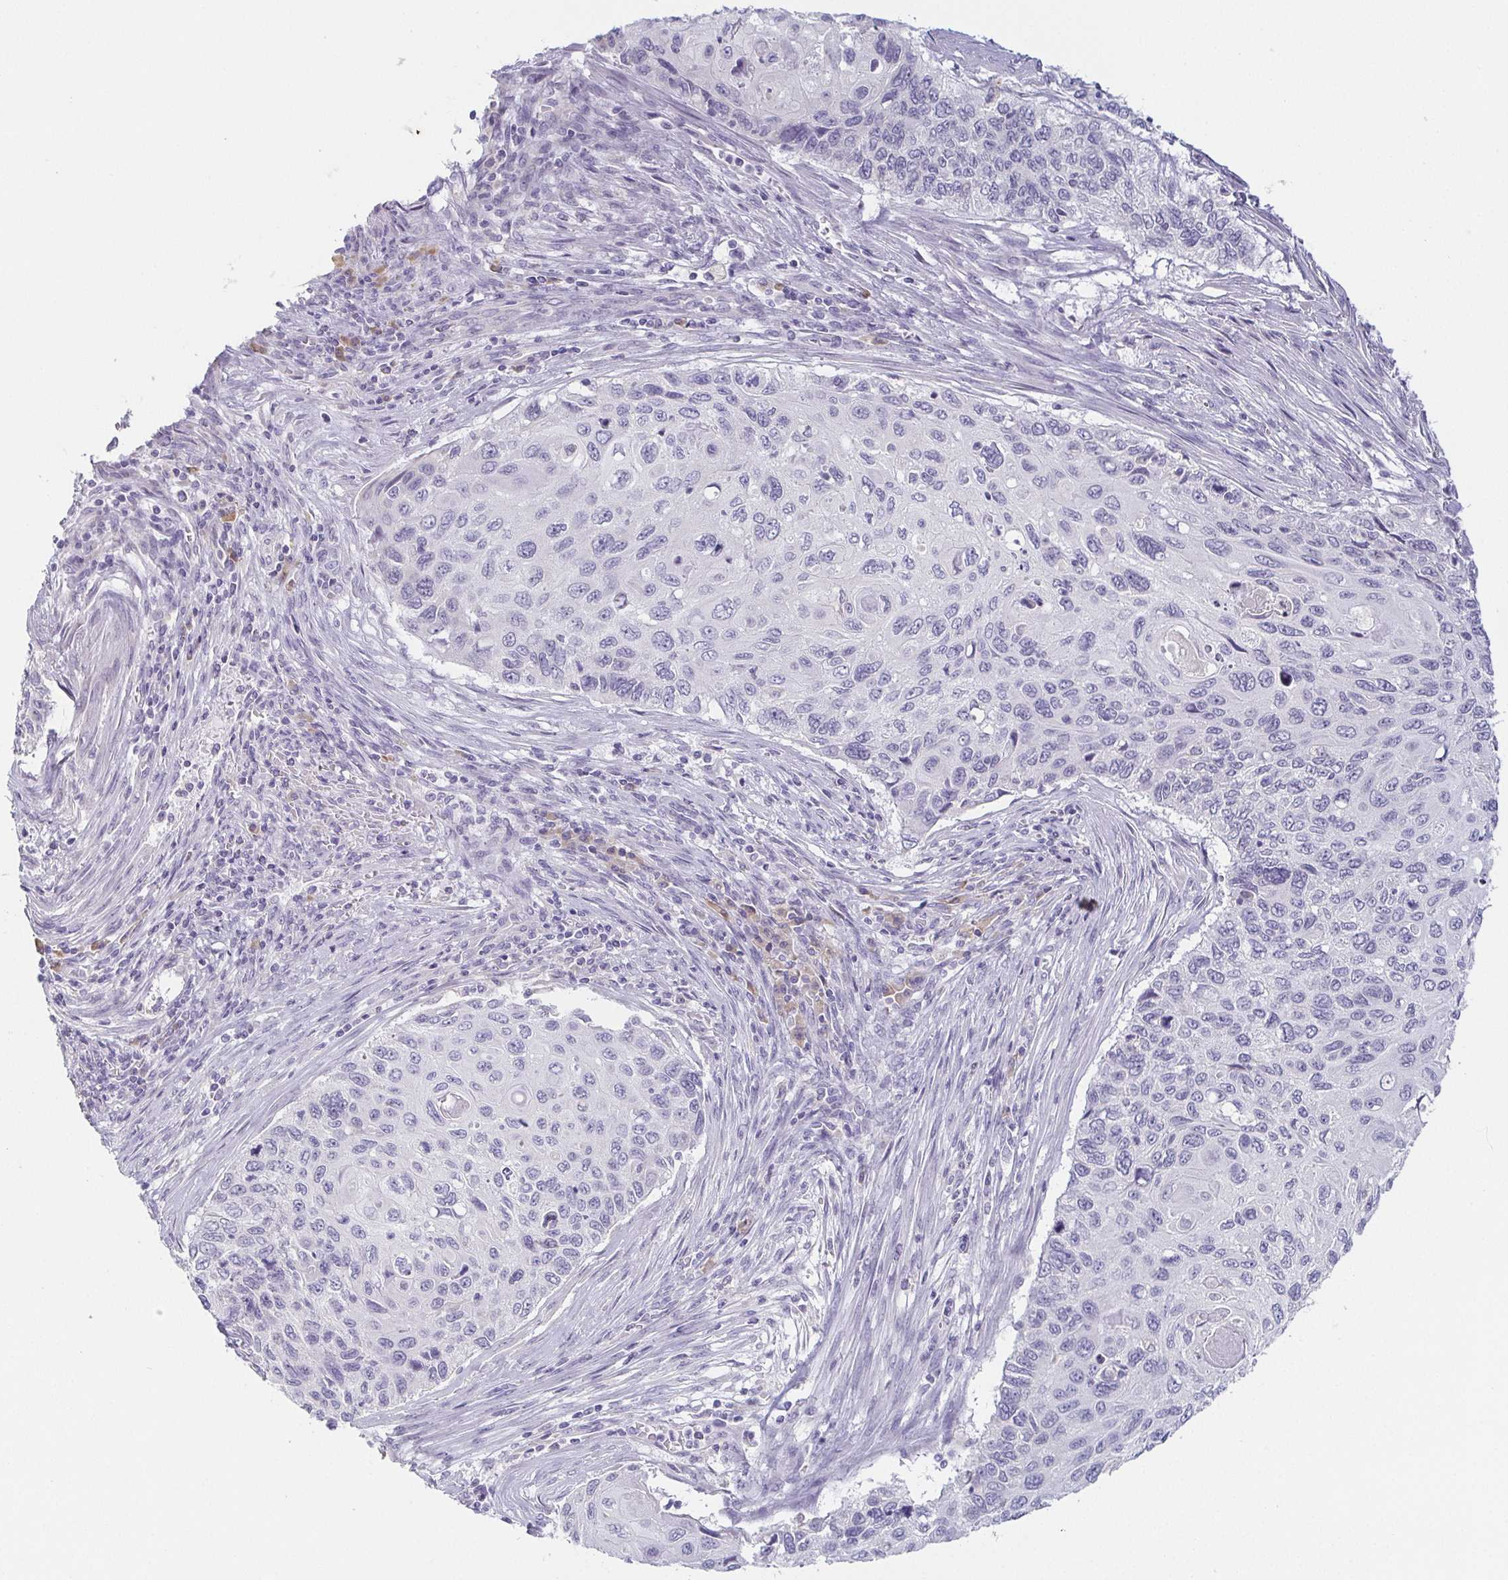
{"staining": {"intensity": "negative", "quantity": "none", "location": "none"}, "tissue": "cervical cancer", "cell_type": "Tumor cells", "image_type": "cancer", "snomed": [{"axis": "morphology", "description": "Squamous cell carcinoma, NOS"}, {"axis": "topography", "description": "Cervix"}], "caption": "High power microscopy micrograph of an IHC image of cervical cancer (squamous cell carcinoma), revealing no significant staining in tumor cells.", "gene": "PRR27", "patient": {"sex": "female", "age": 70}}